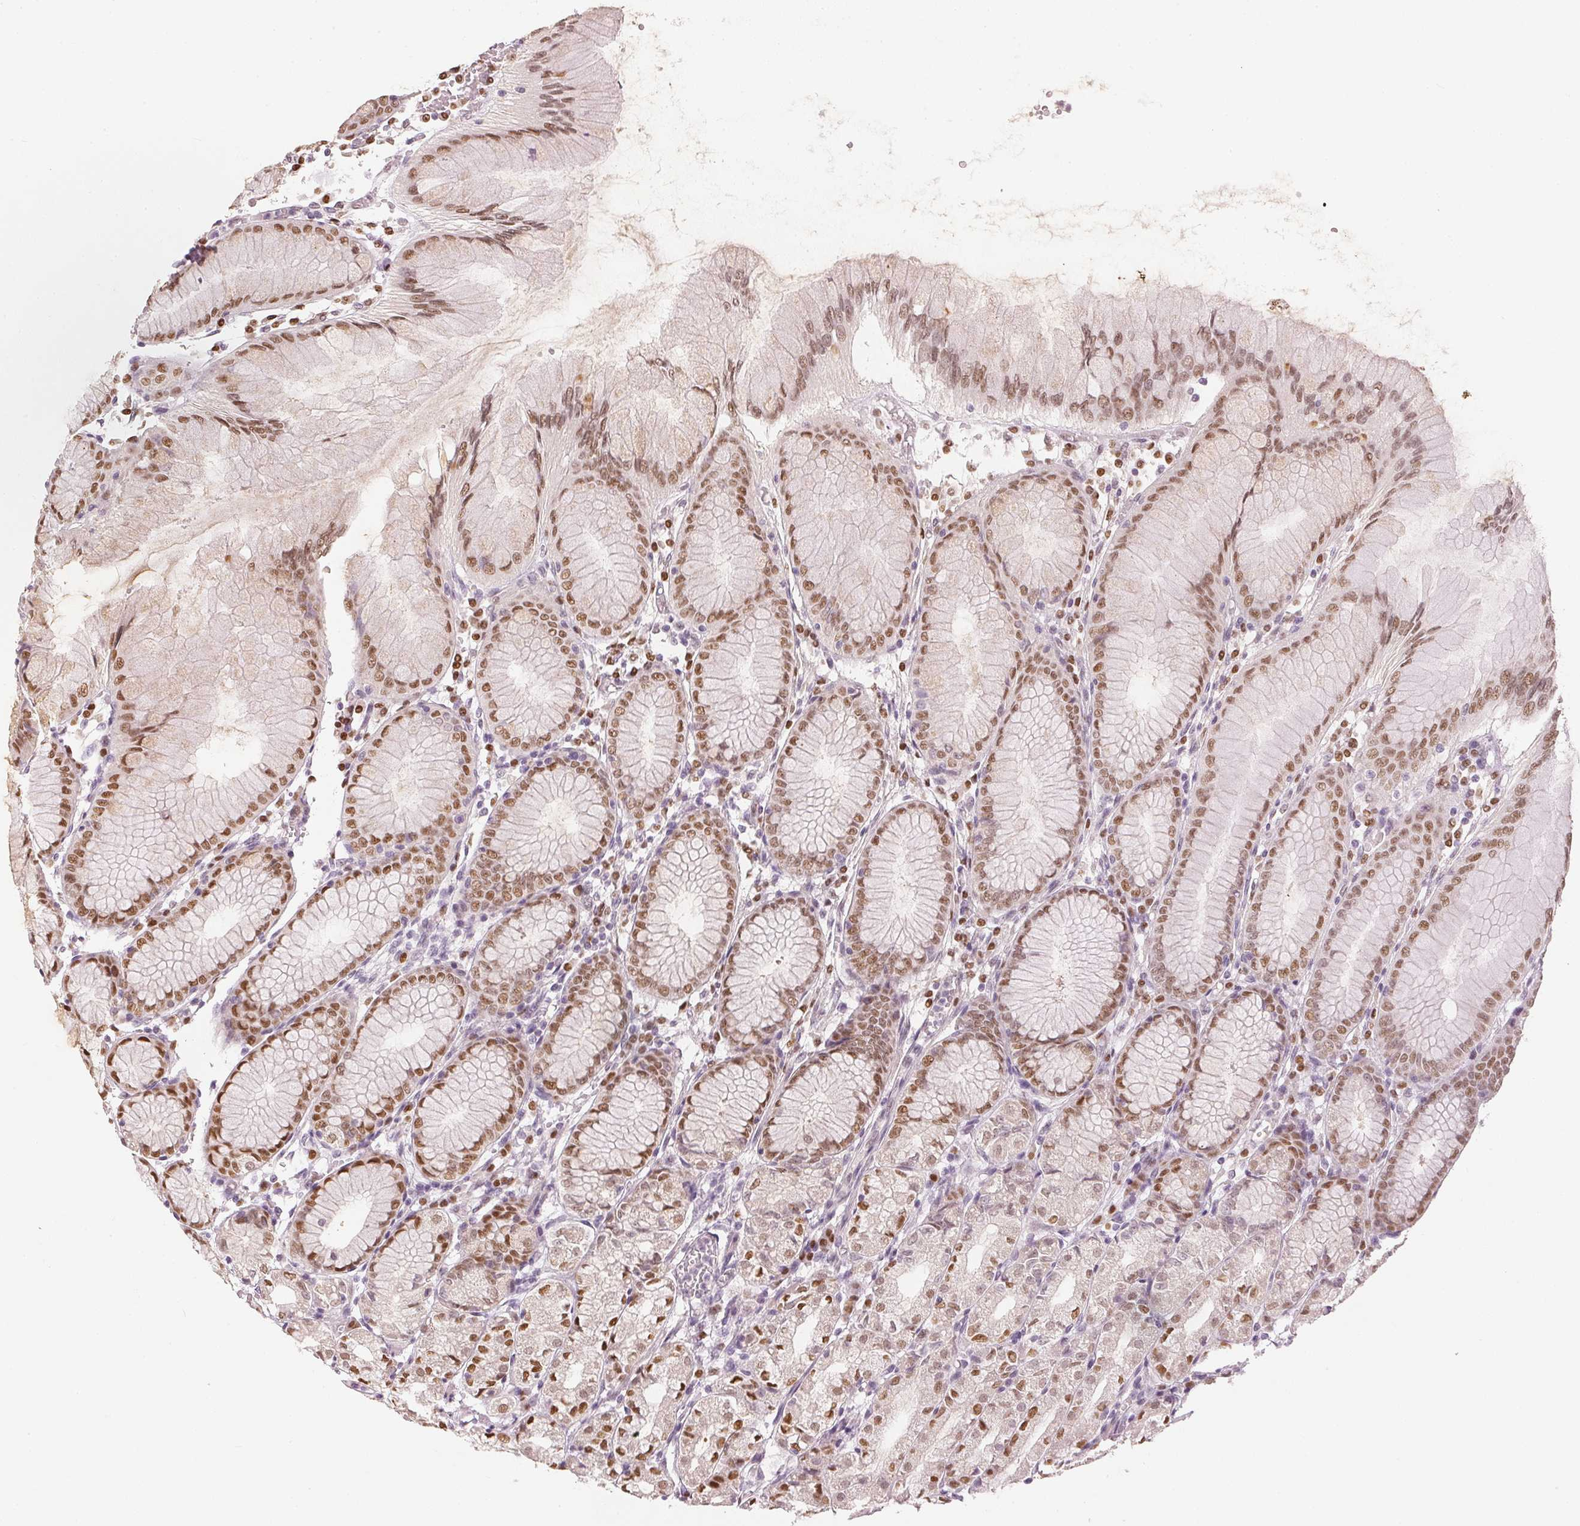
{"staining": {"intensity": "strong", "quantity": "25%-75%", "location": "nuclear"}, "tissue": "stomach", "cell_type": "Glandular cells", "image_type": "normal", "snomed": [{"axis": "morphology", "description": "Normal tissue, NOS"}, {"axis": "topography", "description": "Stomach"}], "caption": "A histopathology image of human stomach stained for a protein displays strong nuclear brown staining in glandular cells. Ihc stains the protein in brown and the nuclei are stained blue.", "gene": "ENSG00000267001", "patient": {"sex": "female", "age": 57}}